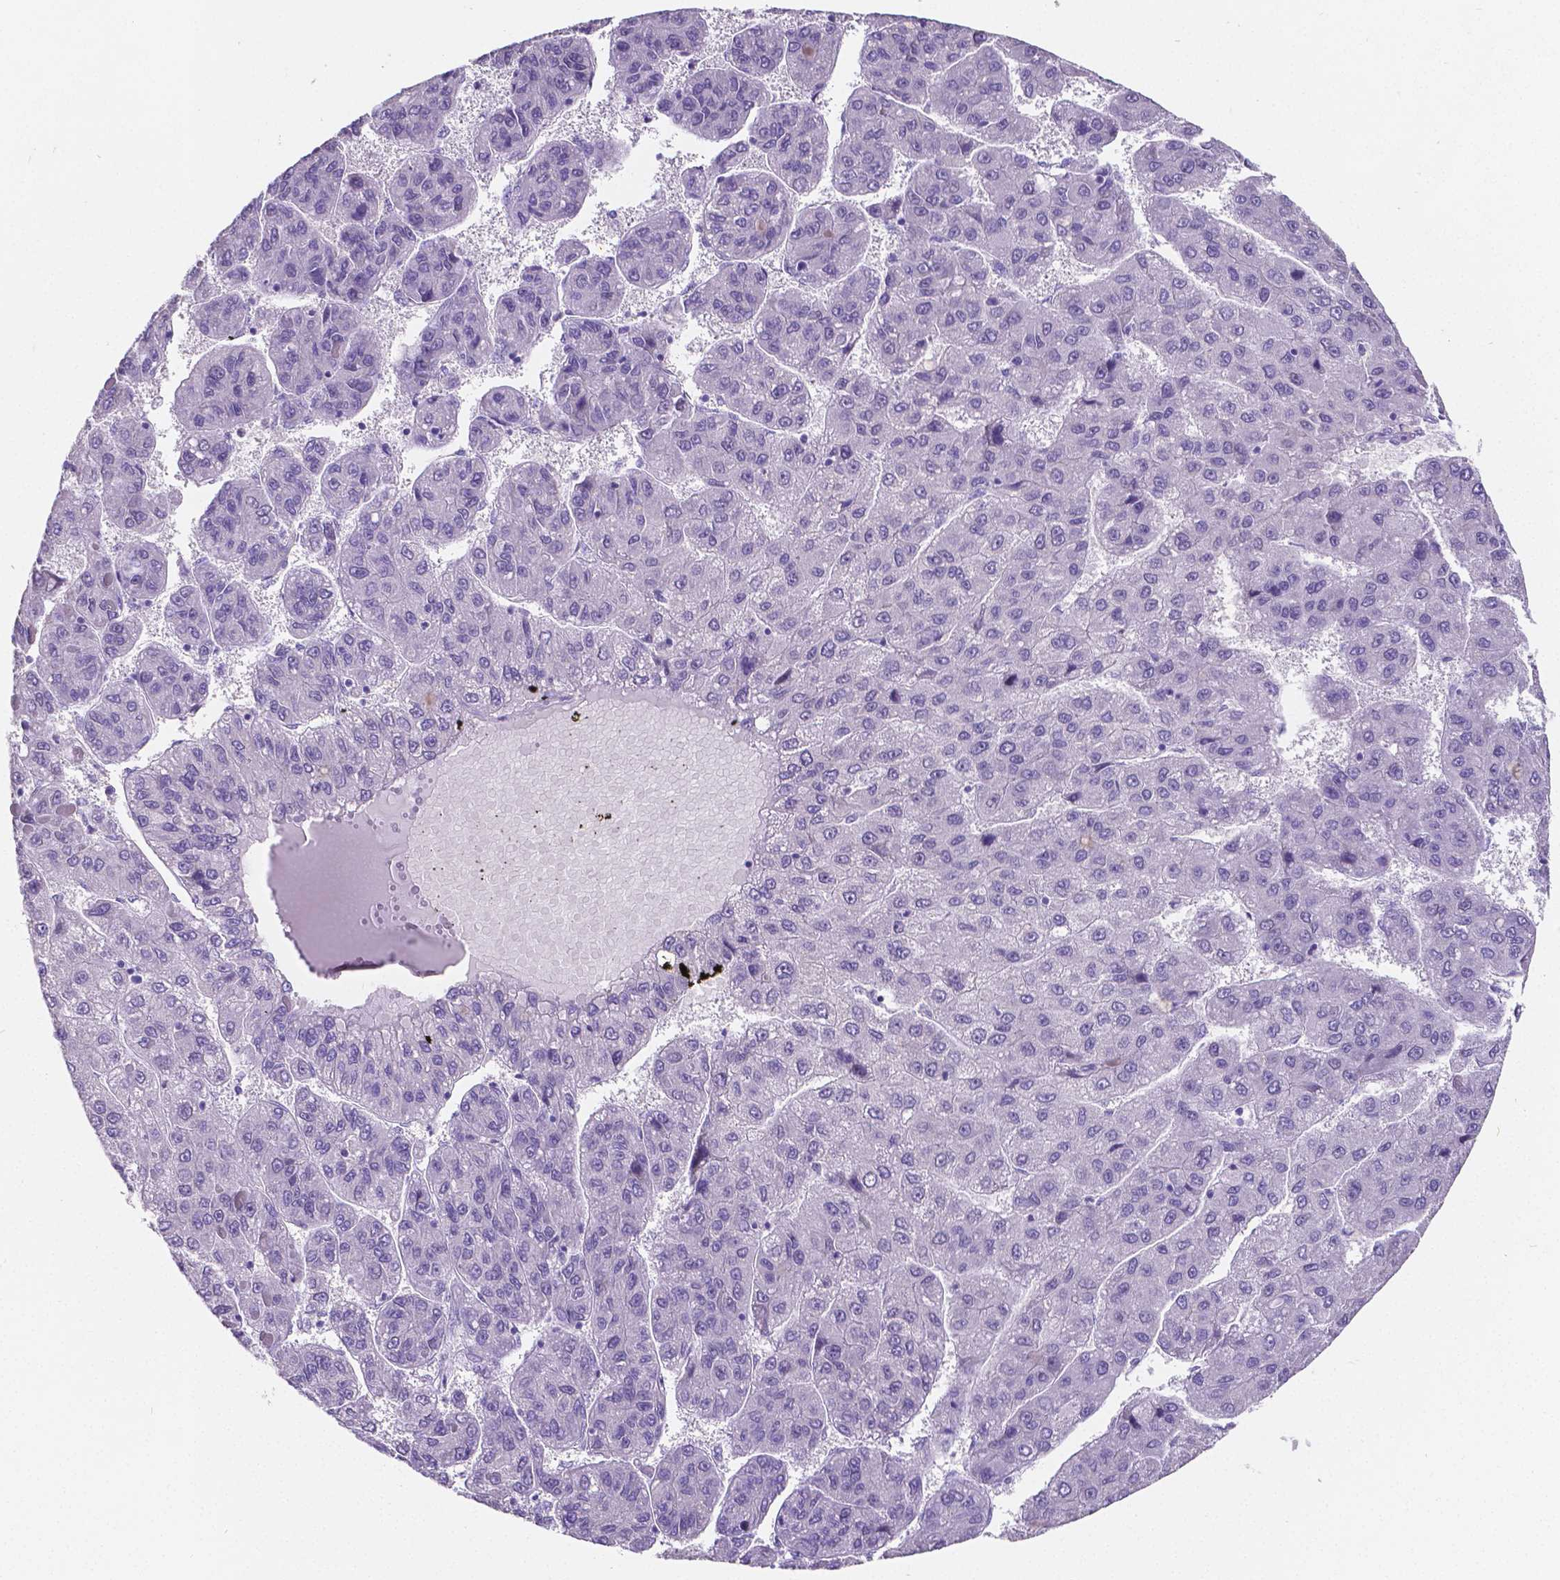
{"staining": {"intensity": "negative", "quantity": "none", "location": "none"}, "tissue": "liver cancer", "cell_type": "Tumor cells", "image_type": "cancer", "snomed": [{"axis": "morphology", "description": "Carcinoma, Hepatocellular, NOS"}, {"axis": "topography", "description": "Liver"}], "caption": "A histopathology image of liver cancer stained for a protein shows no brown staining in tumor cells.", "gene": "SATB2", "patient": {"sex": "female", "age": 82}}